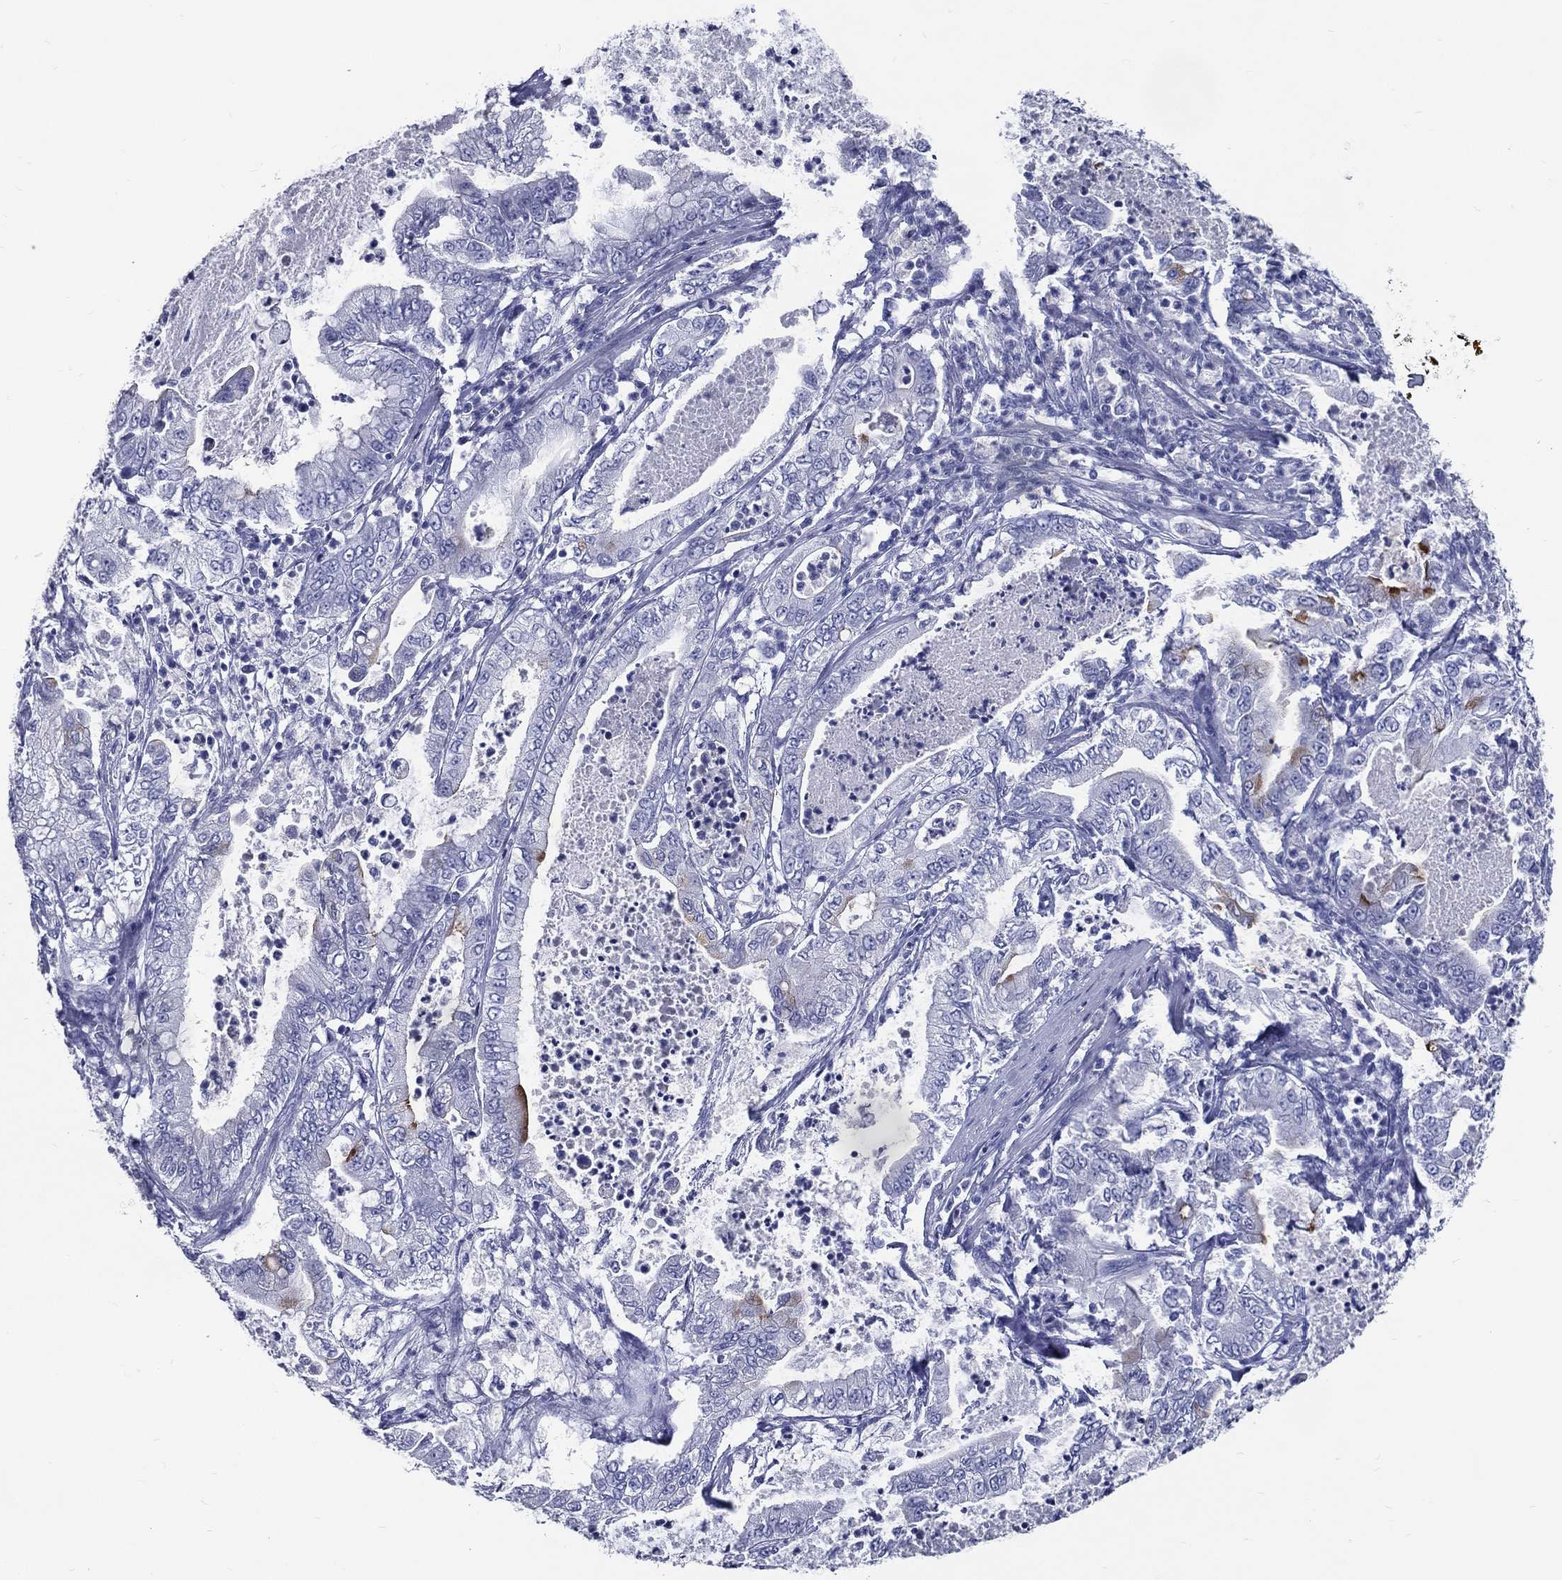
{"staining": {"intensity": "negative", "quantity": "none", "location": "none"}, "tissue": "pancreatic cancer", "cell_type": "Tumor cells", "image_type": "cancer", "snomed": [{"axis": "morphology", "description": "Adenocarcinoma, NOS"}, {"axis": "topography", "description": "Pancreas"}], "caption": "Tumor cells show no significant staining in pancreatic cancer. Nuclei are stained in blue.", "gene": "ACE2", "patient": {"sex": "male", "age": 71}}